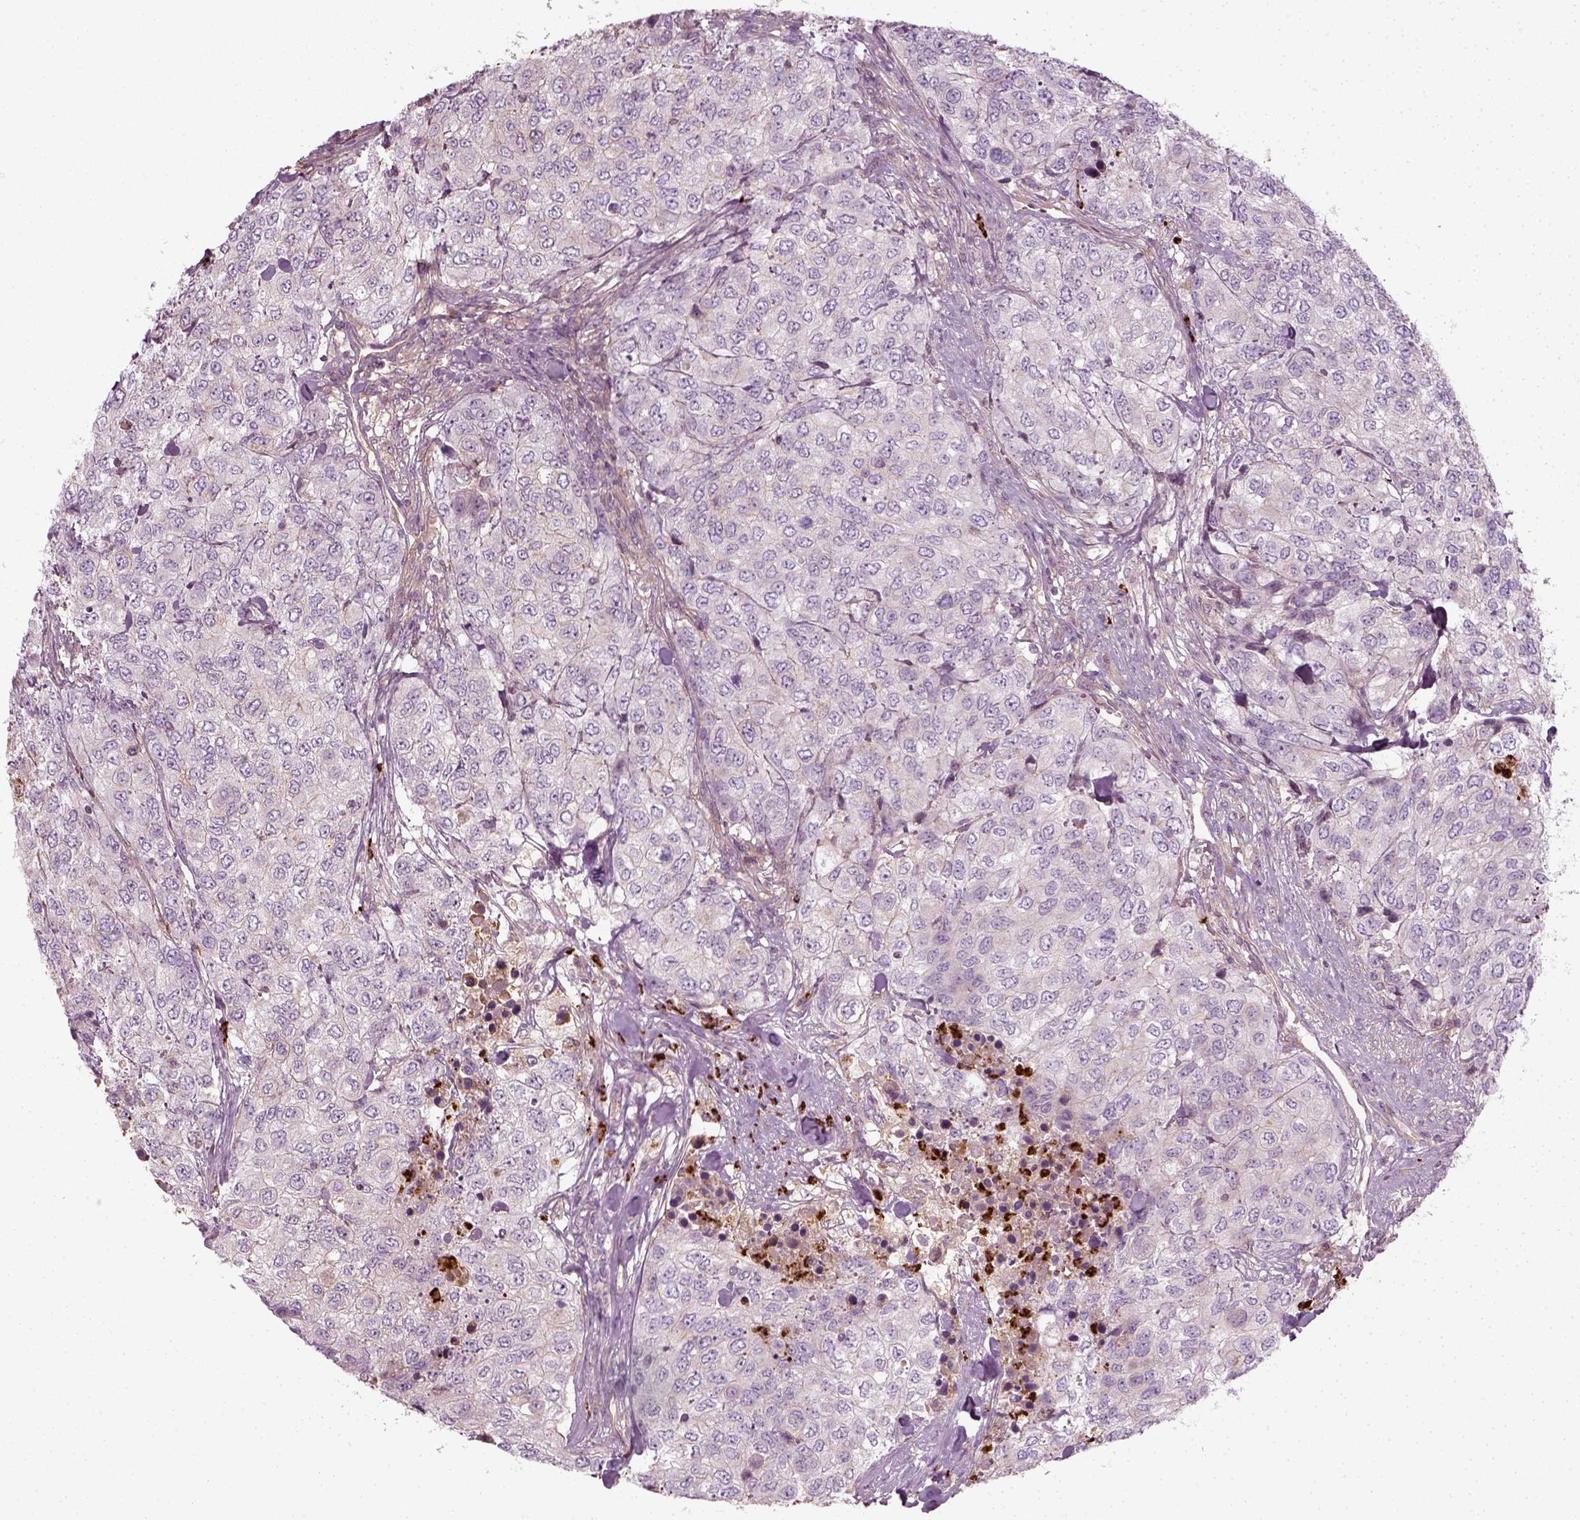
{"staining": {"intensity": "negative", "quantity": "none", "location": "none"}, "tissue": "urothelial cancer", "cell_type": "Tumor cells", "image_type": "cancer", "snomed": [{"axis": "morphology", "description": "Urothelial carcinoma, High grade"}, {"axis": "topography", "description": "Urinary bladder"}], "caption": "Tumor cells are negative for protein expression in human urothelial cancer.", "gene": "NPTN", "patient": {"sex": "female", "age": 78}}